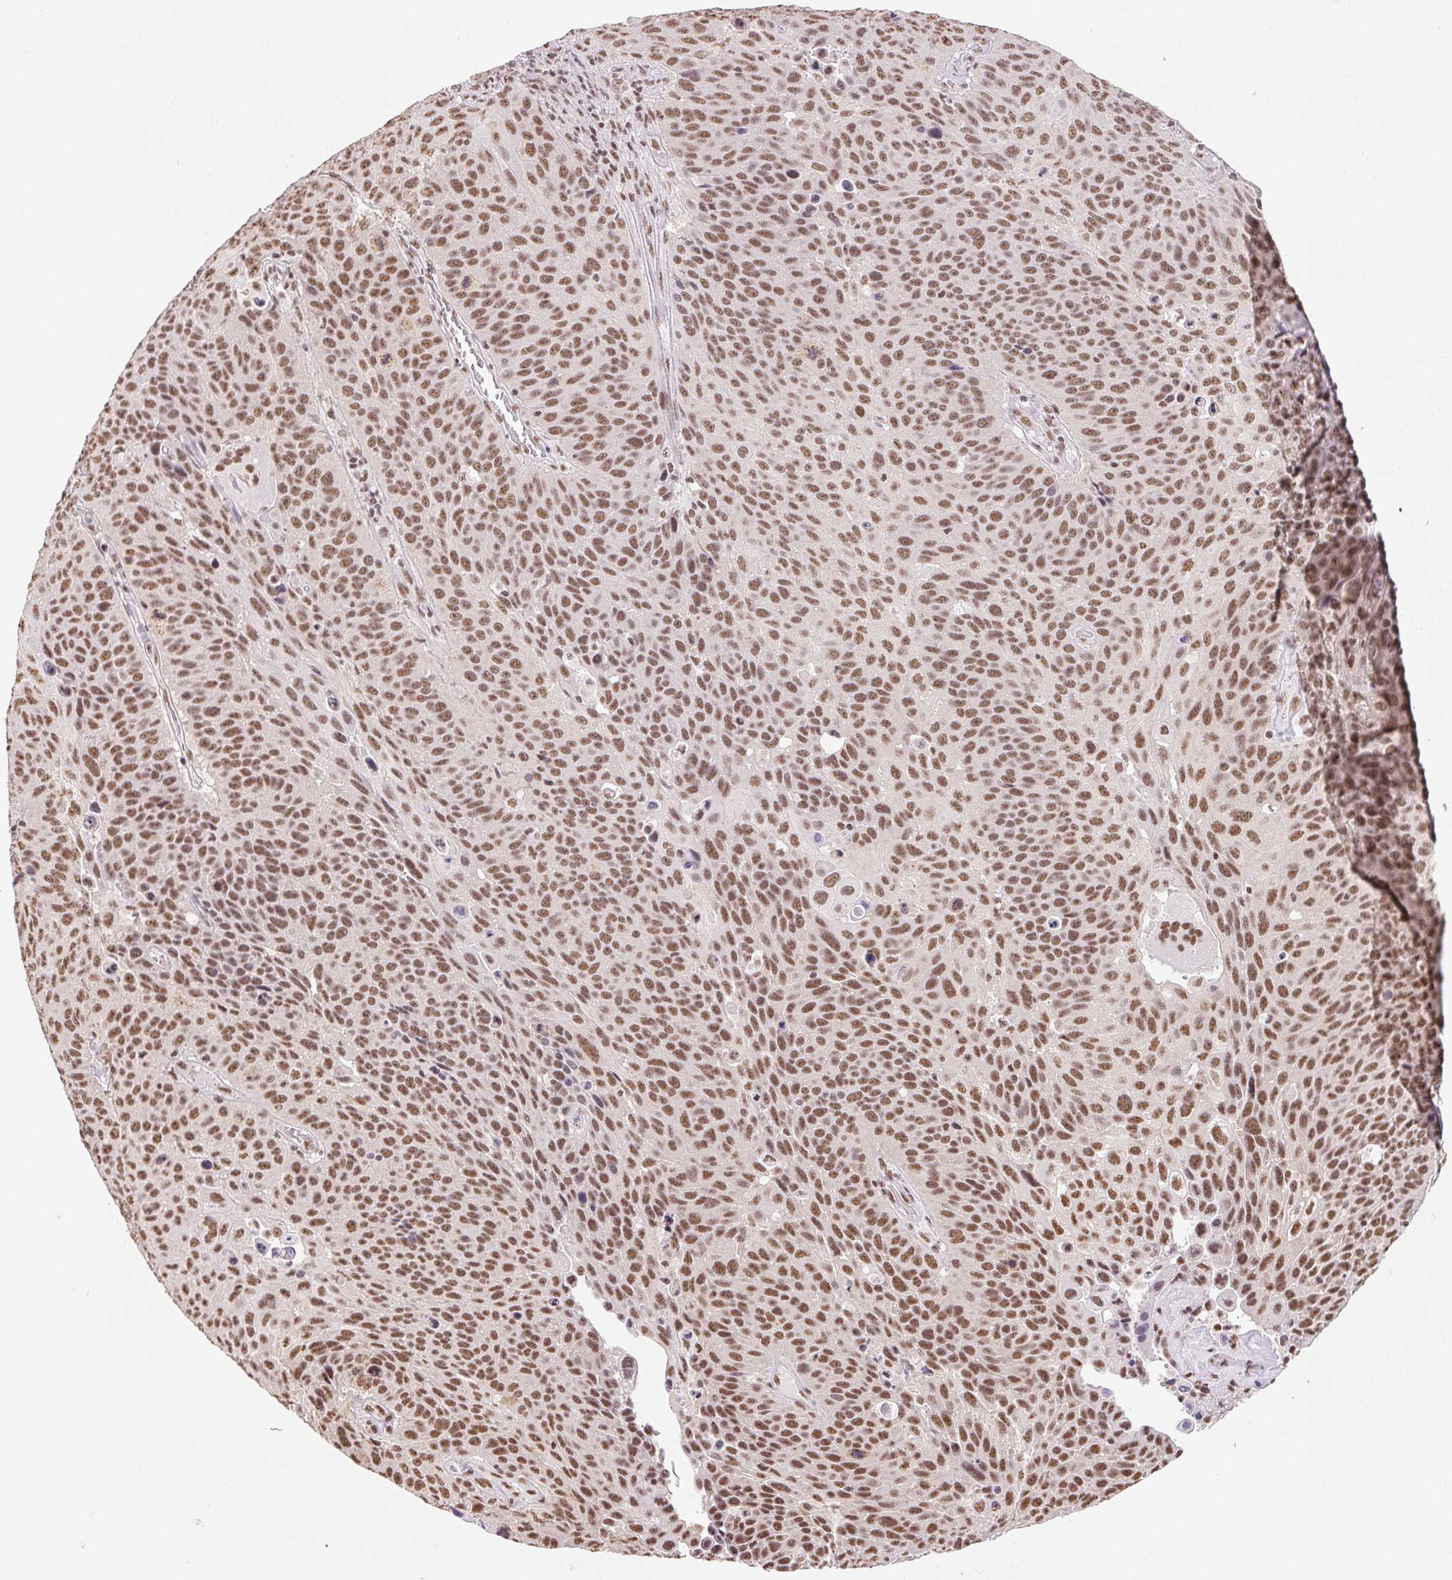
{"staining": {"intensity": "moderate", "quantity": ">75%", "location": "nuclear"}, "tissue": "lung cancer", "cell_type": "Tumor cells", "image_type": "cancer", "snomed": [{"axis": "morphology", "description": "Squamous cell carcinoma, NOS"}, {"axis": "topography", "description": "Lung"}], "caption": "A photomicrograph of squamous cell carcinoma (lung) stained for a protein demonstrates moderate nuclear brown staining in tumor cells.", "gene": "IK", "patient": {"sex": "male", "age": 68}}